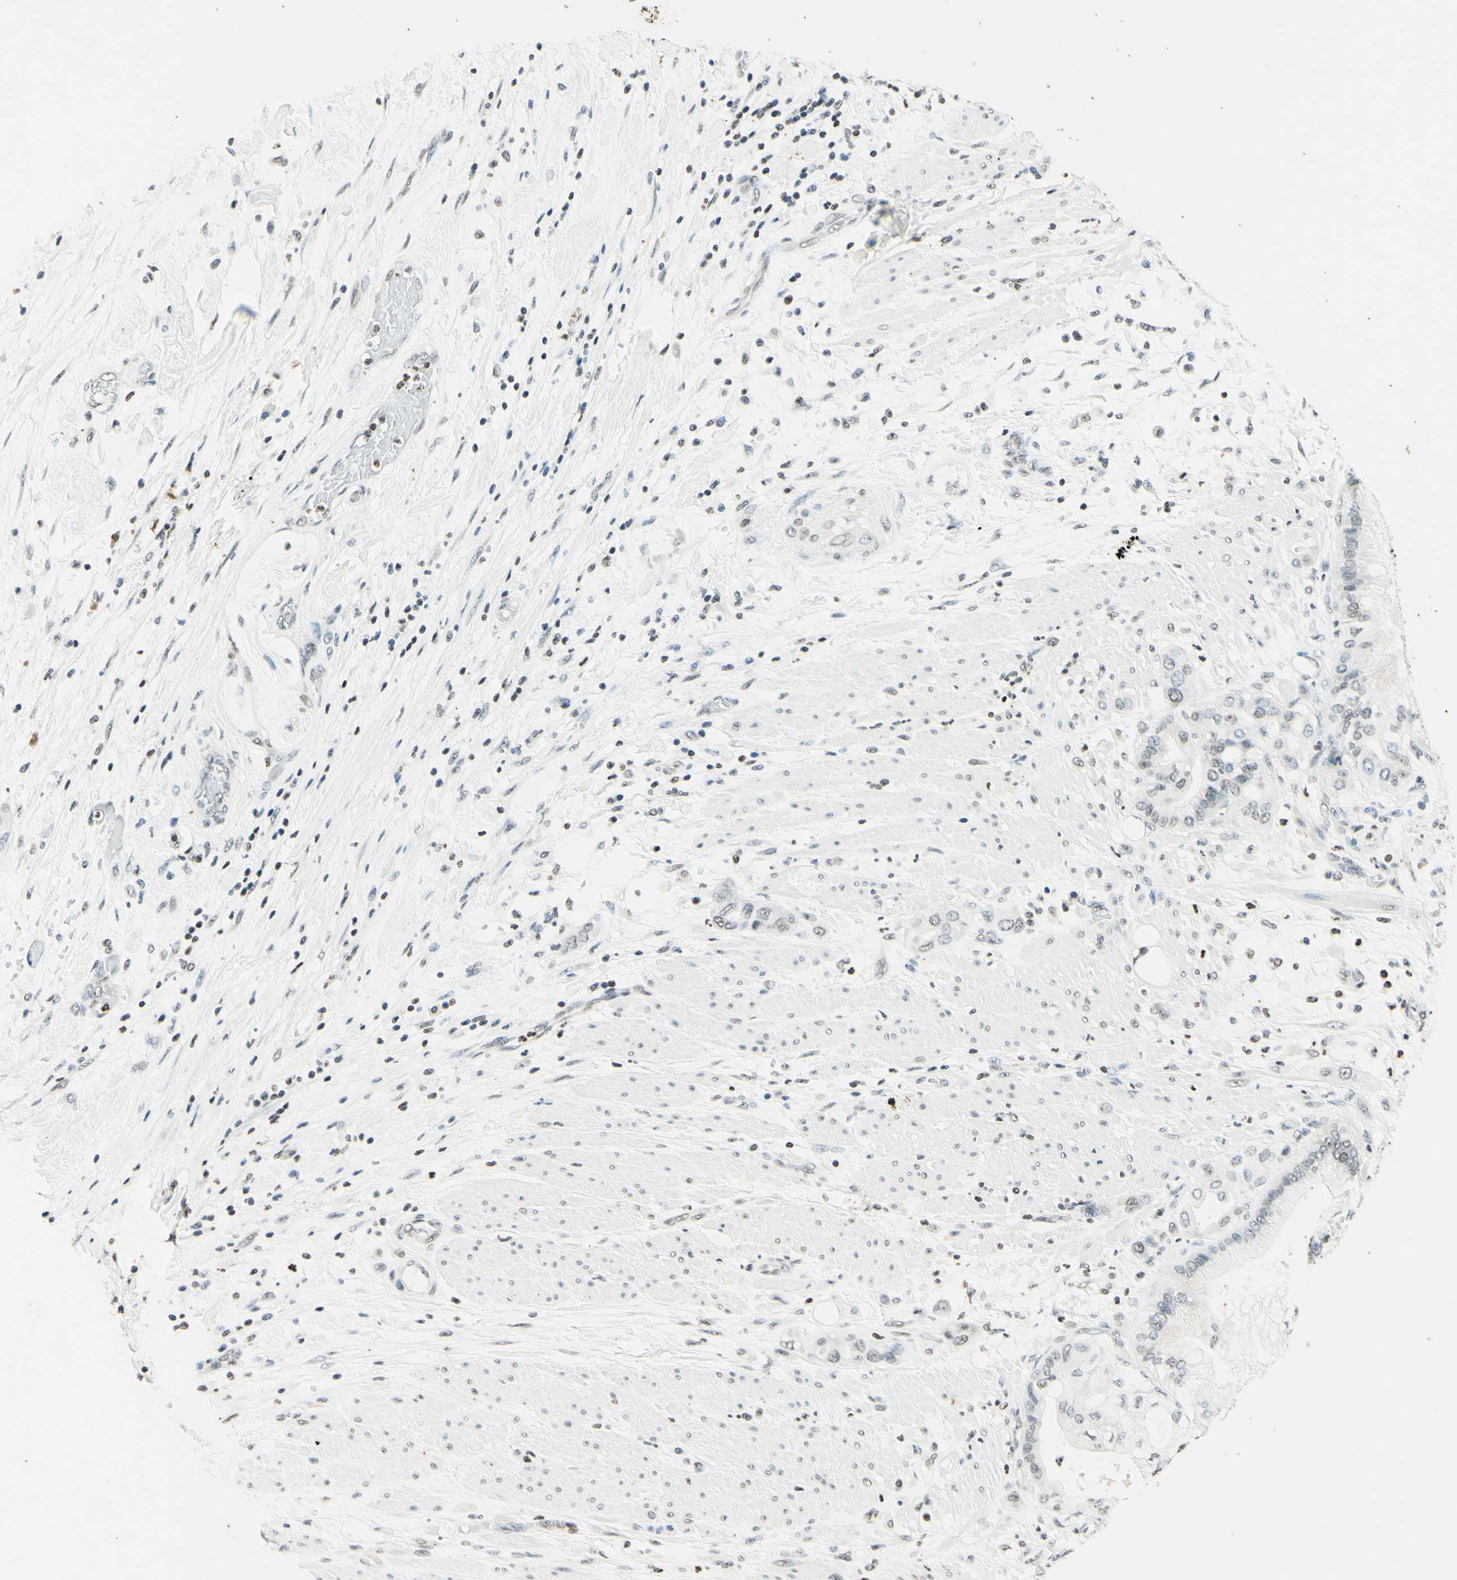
{"staining": {"intensity": "weak", "quantity": "<25%", "location": "nuclear"}, "tissue": "pancreatic cancer", "cell_type": "Tumor cells", "image_type": "cancer", "snomed": [{"axis": "morphology", "description": "Adenocarcinoma, NOS"}, {"axis": "morphology", "description": "Adenocarcinoma, metastatic, NOS"}, {"axis": "topography", "description": "Lymph node"}, {"axis": "topography", "description": "Pancreas"}, {"axis": "topography", "description": "Duodenum"}], "caption": "IHC of human metastatic adenocarcinoma (pancreatic) demonstrates no positivity in tumor cells.", "gene": "MSH2", "patient": {"sex": "female", "age": 64}}